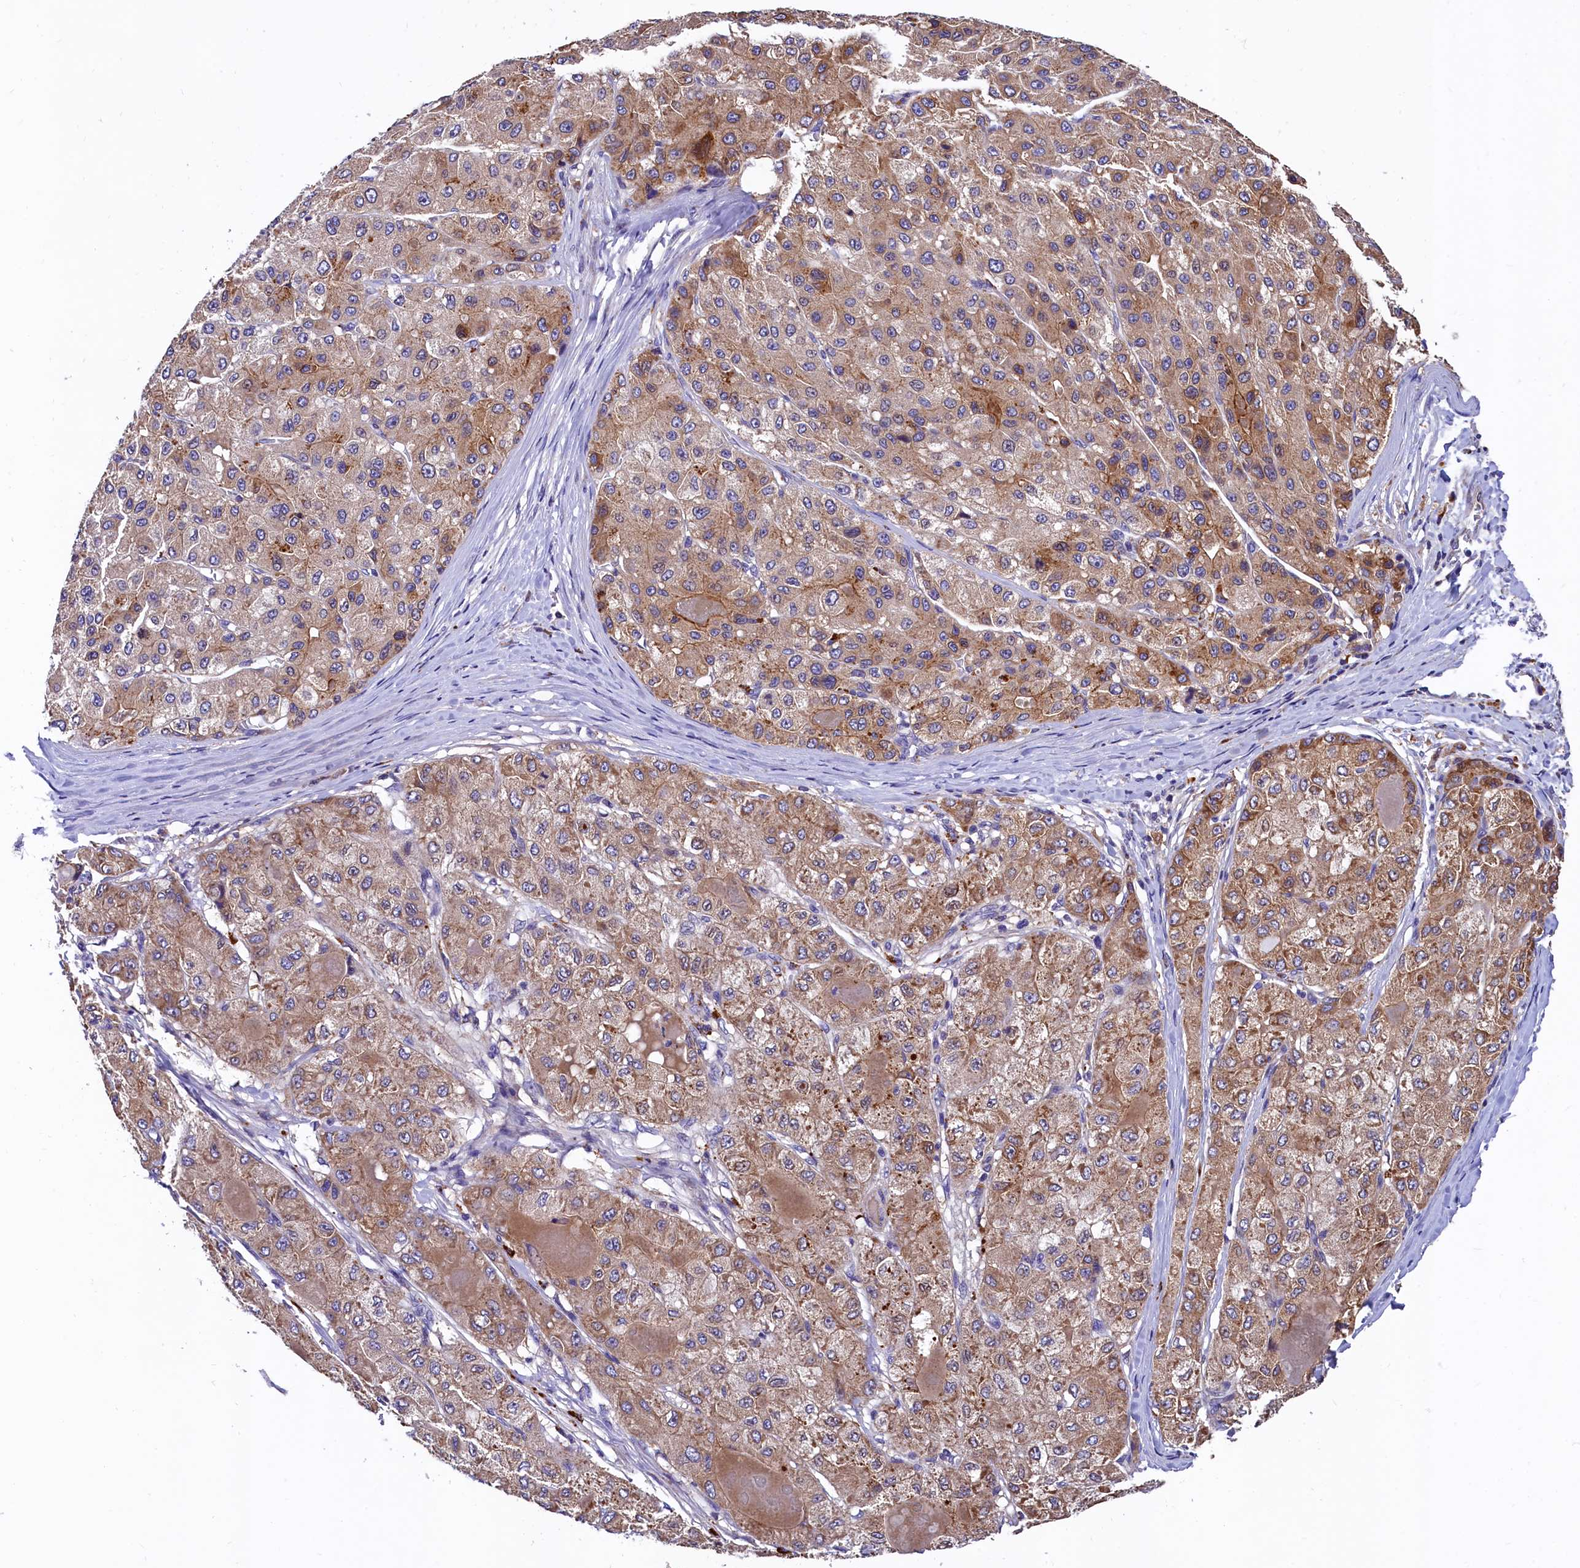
{"staining": {"intensity": "moderate", "quantity": ">75%", "location": "cytoplasmic/membranous"}, "tissue": "liver cancer", "cell_type": "Tumor cells", "image_type": "cancer", "snomed": [{"axis": "morphology", "description": "Carcinoma, Hepatocellular, NOS"}, {"axis": "topography", "description": "Liver"}], "caption": "Immunohistochemical staining of human liver hepatocellular carcinoma displays moderate cytoplasmic/membranous protein positivity in about >75% of tumor cells. (Brightfield microscopy of DAB IHC at high magnification).", "gene": "EPS8L2", "patient": {"sex": "male", "age": 80}}